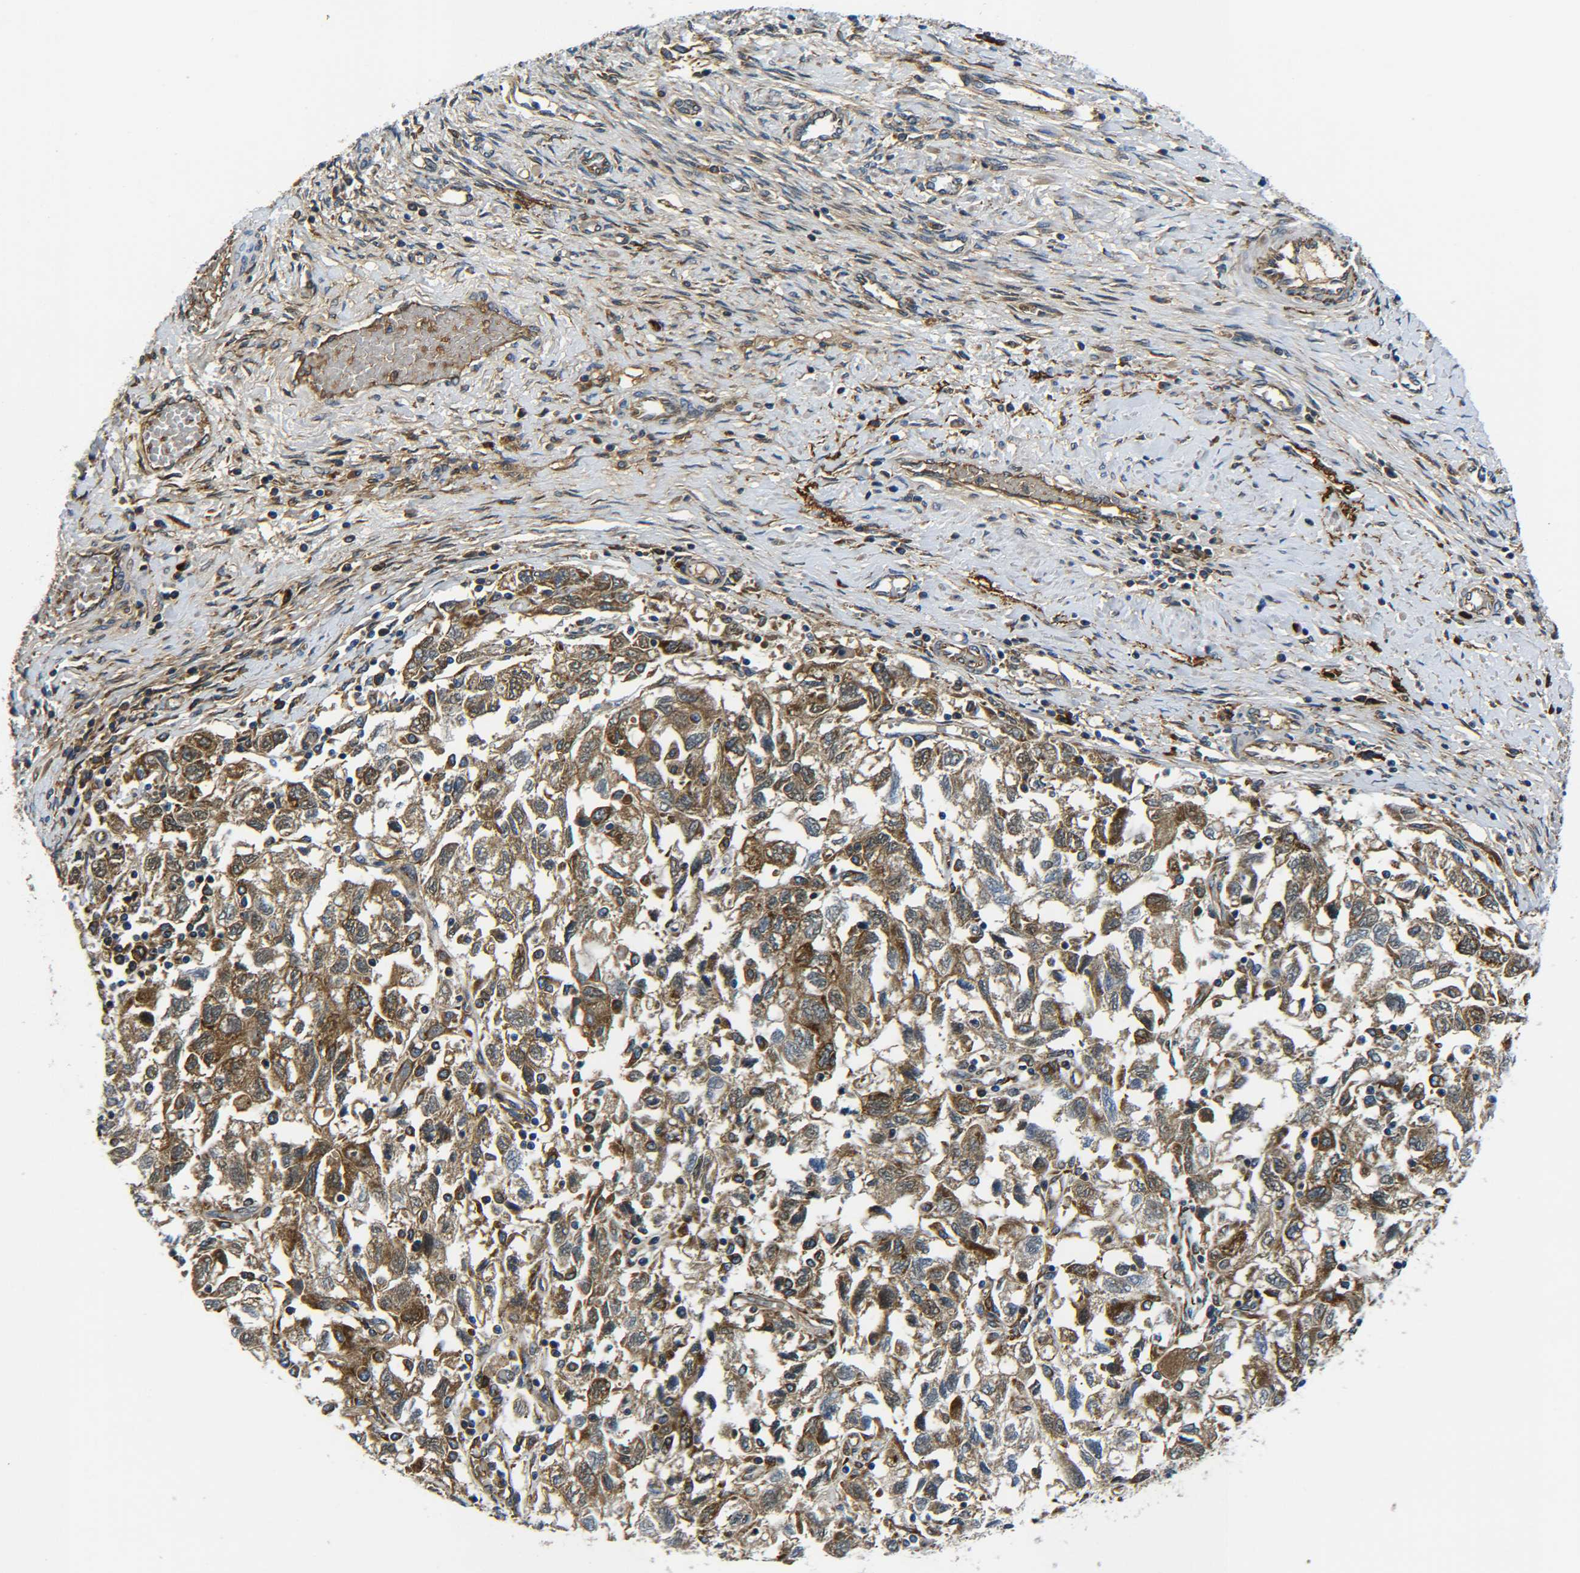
{"staining": {"intensity": "moderate", "quantity": ">75%", "location": "cytoplasmic/membranous"}, "tissue": "ovarian cancer", "cell_type": "Tumor cells", "image_type": "cancer", "snomed": [{"axis": "morphology", "description": "Carcinoma, NOS"}, {"axis": "morphology", "description": "Cystadenocarcinoma, serous, NOS"}, {"axis": "topography", "description": "Ovary"}], "caption": "Tumor cells reveal medium levels of moderate cytoplasmic/membranous positivity in about >75% of cells in human ovarian serous cystadenocarcinoma.", "gene": "PREB", "patient": {"sex": "female", "age": 69}}